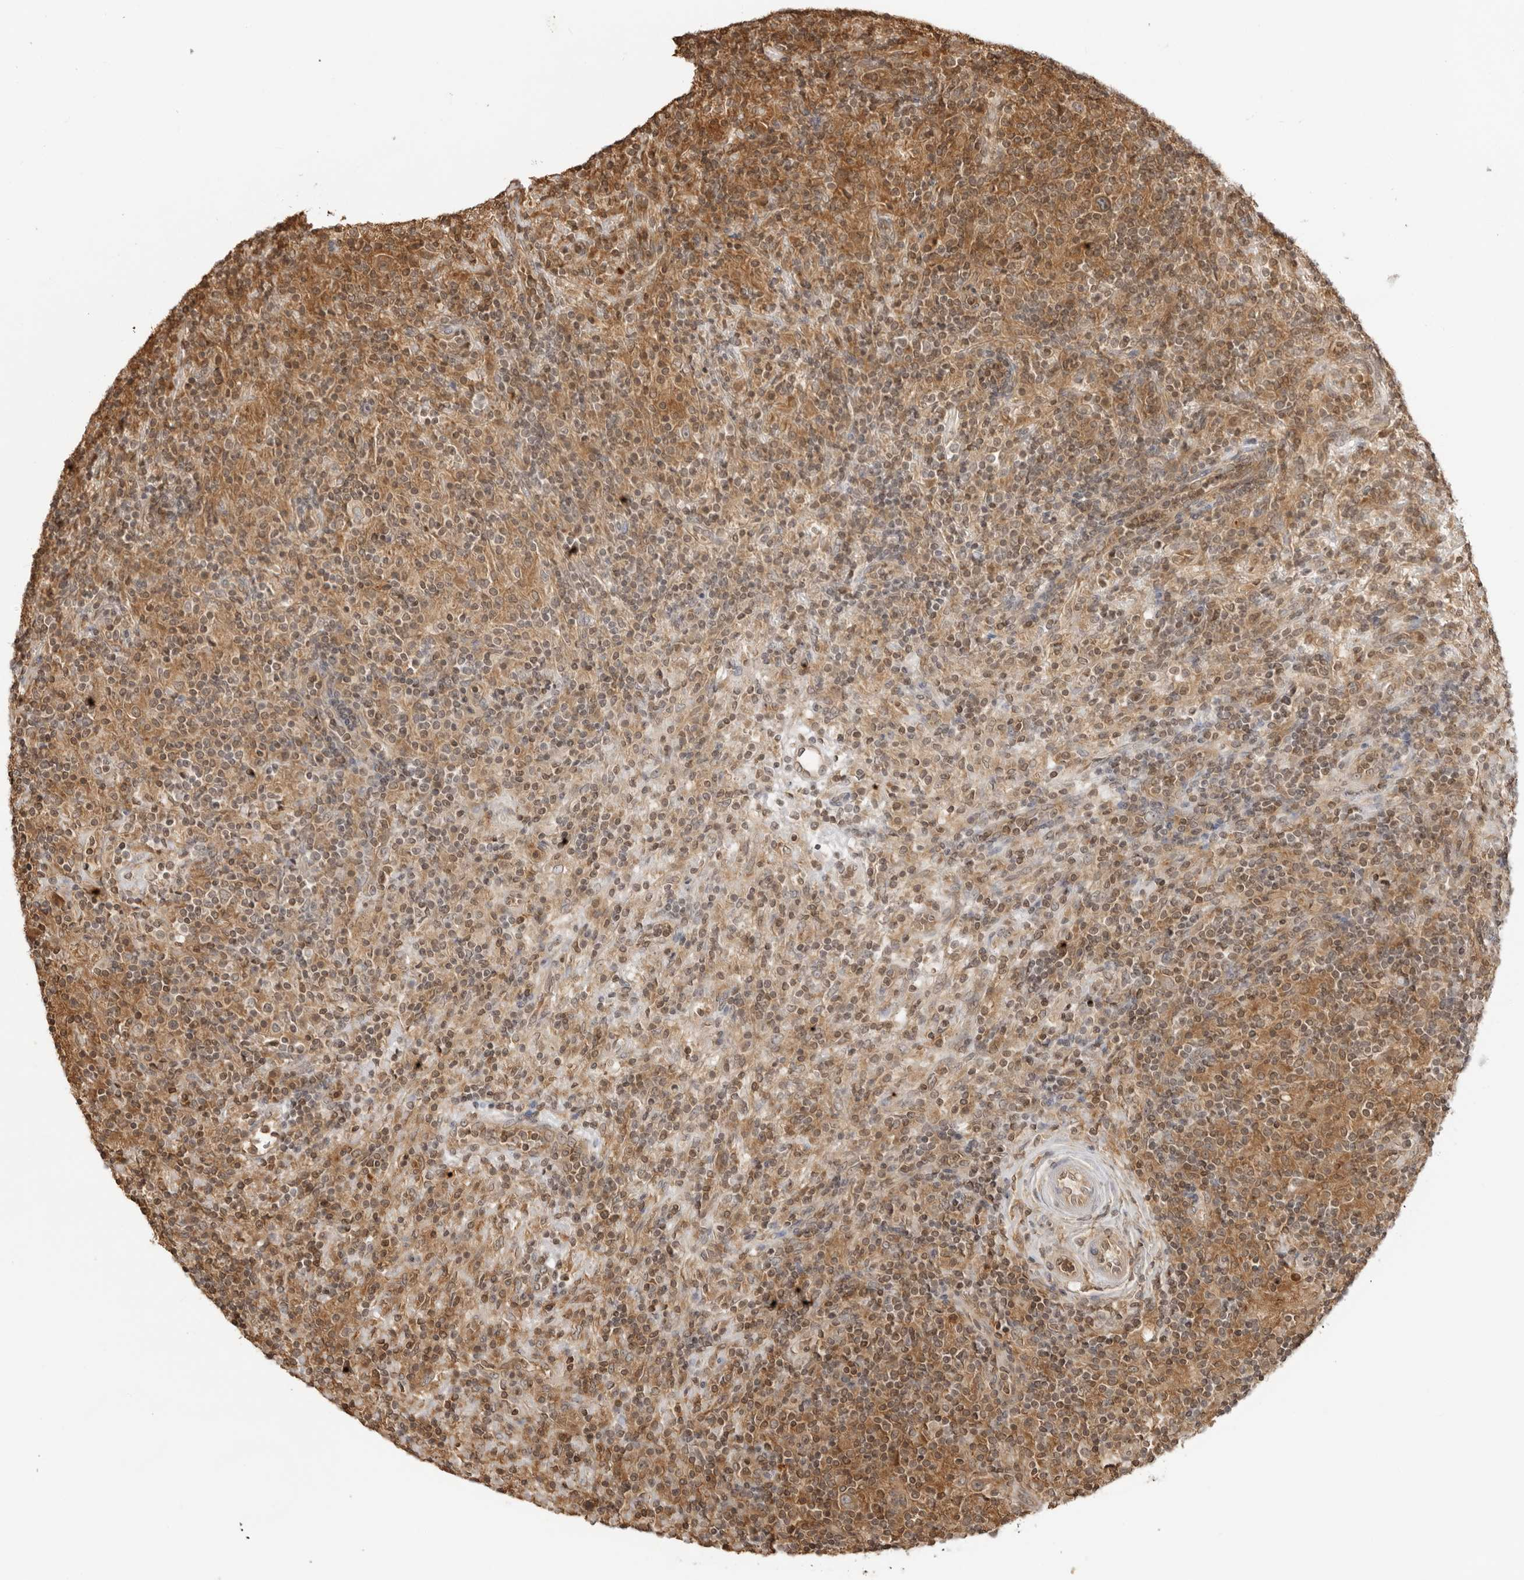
{"staining": {"intensity": "weak", "quantity": "<25%", "location": "cytoplasmic/membranous"}, "tissue": "lymphoma", "cell_type": "Tumor cells", "image_type": "cancer", "snomed": [{"axis": "morphology", "description": "Hodgkin's disease, NOS"}, {"axis": "topography", "description": "Lymph node"}], "caption": "Immunohistochemistry micrograph of neoplastic tissue: human lymphoma stained with DAB demonstrates no significant protein positivity in tumor cells.", "gene": "IKBKE", "patient": {"sex": "male", "age": 70}}